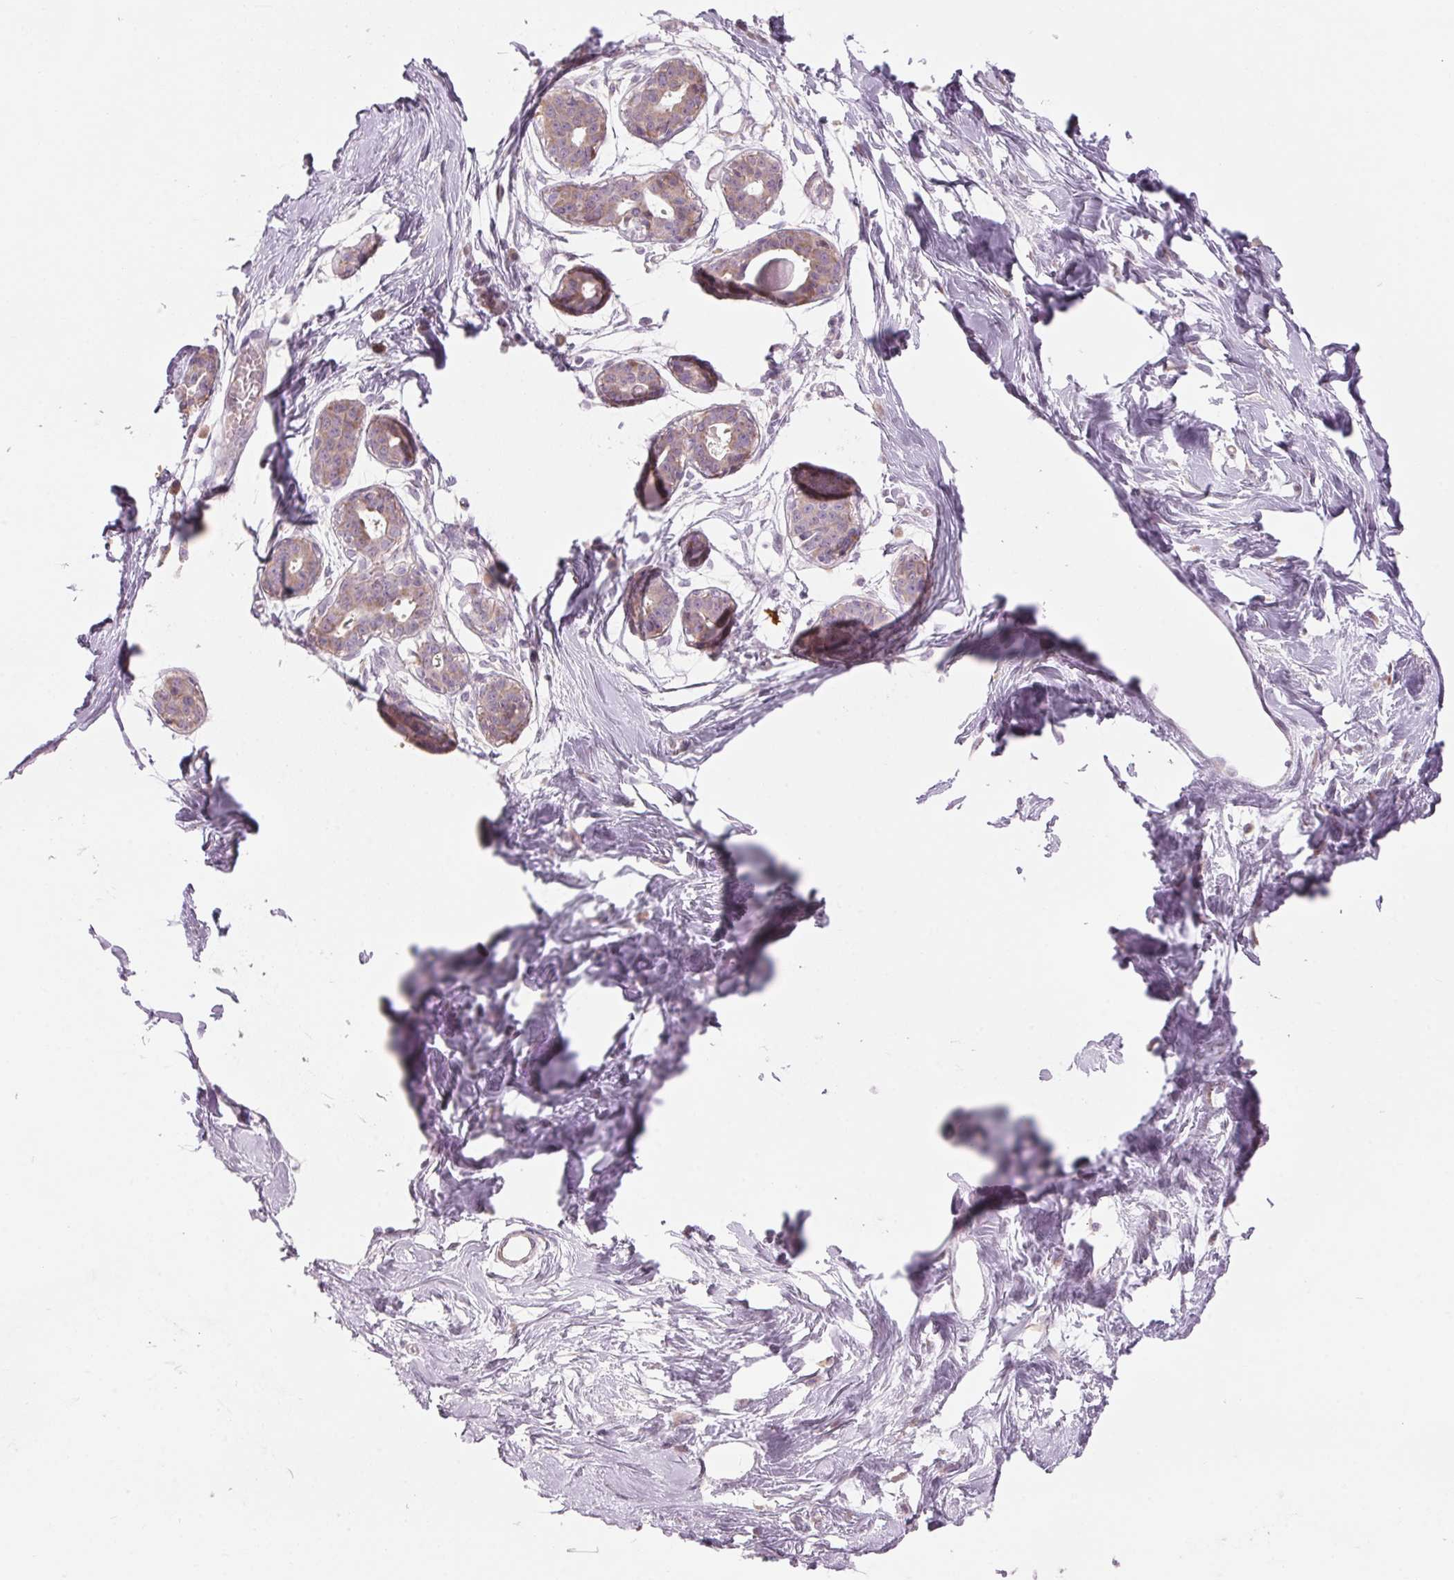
{"staining": {"intensity": "negative", "quantity": "none", "location": "none"}, "tissue": "breast", "cell_type": "Adipocytes", "image_type": "normal", "snomed": [{"axis": "morphology", "description": "Normal tissue, NOS"}, {"axis": "topography", "description": "Breast"}], "caption": "The photomicrograph exhibits no staining of adipocytes in benign breast. (DAB immunohistochemistry, high magnification).", "gene": "GNMT", "patient": {"sex": "female", "age": 45}}